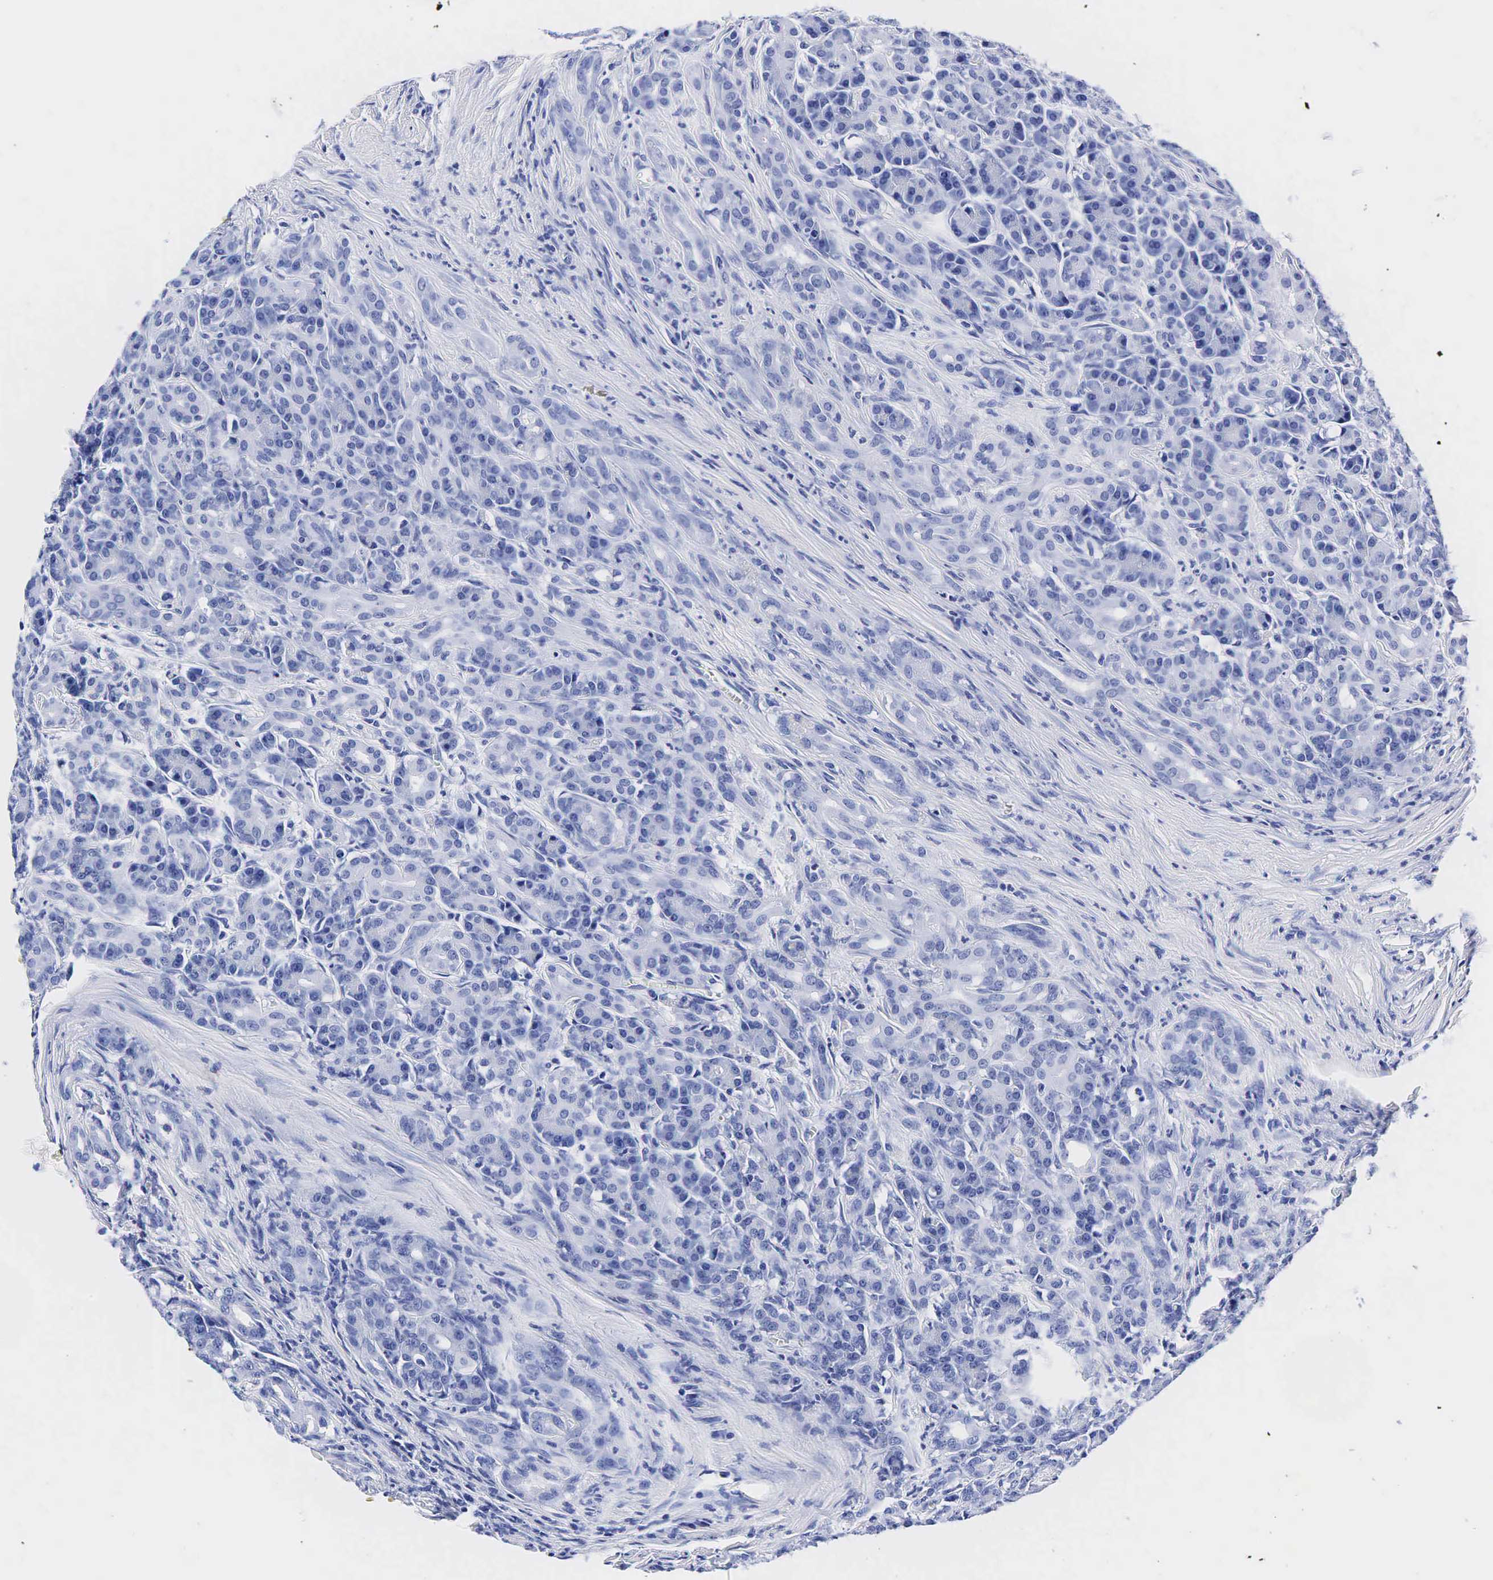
{"staining": {"intensity": "negative", "quantity": "none", "location": "none"}, "tissue": "pancreas", "cell_type": "Exocrine glandular cells", "image_type": "normal", "snomed": [{"axis": "morphology", "description": "Normal tissue, NOS"}, {"axis": "topography", "description": "Lymph node"}, {"axis": "topography", "description": "Pancreas"}], "caption": "The image shows no significant staining in exocrine glandular cells of pancreas.", "gene": "KLK3", "patient": {"sex": "male", "age": 59}}